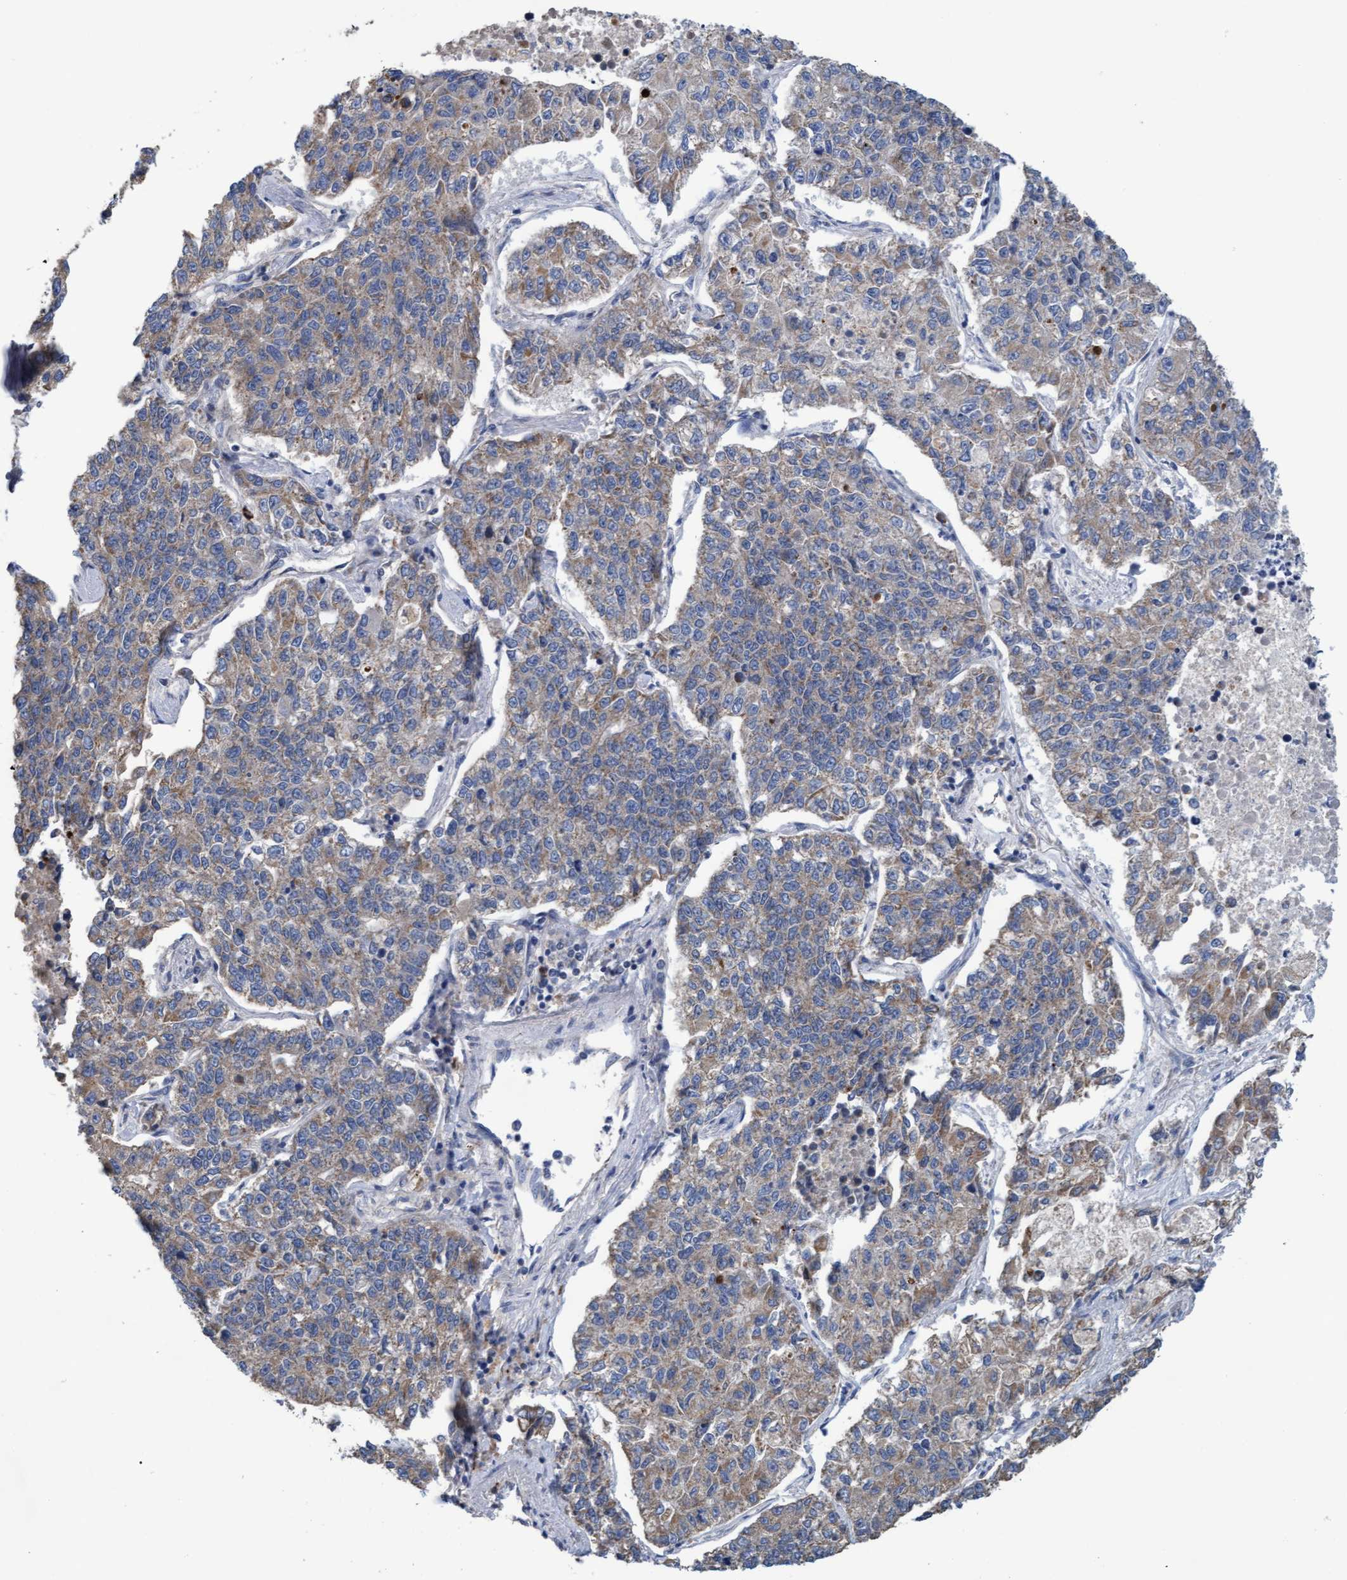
{"staining": {"intensity": "weak", "quantity": "25%-75%", "location": "cytoplasmic/membranous"}, "tissue": "lung cancer", "cell_type": "Tumor cells", "image_type": "cancer", "snomed": [{"axis": "morphology", "description": "Adenocarcinoma, NOS"}, {"axis": "topography", "description": "Lung"}], "caption": "Protein staining by IHC demonstrates weak cytoplasmic/membranous expression in about 25%-75% of tumor cells in lung adenocarcinoma.", "gene": "MRPL38", "patient": {"sex": "male", "age": 49}}